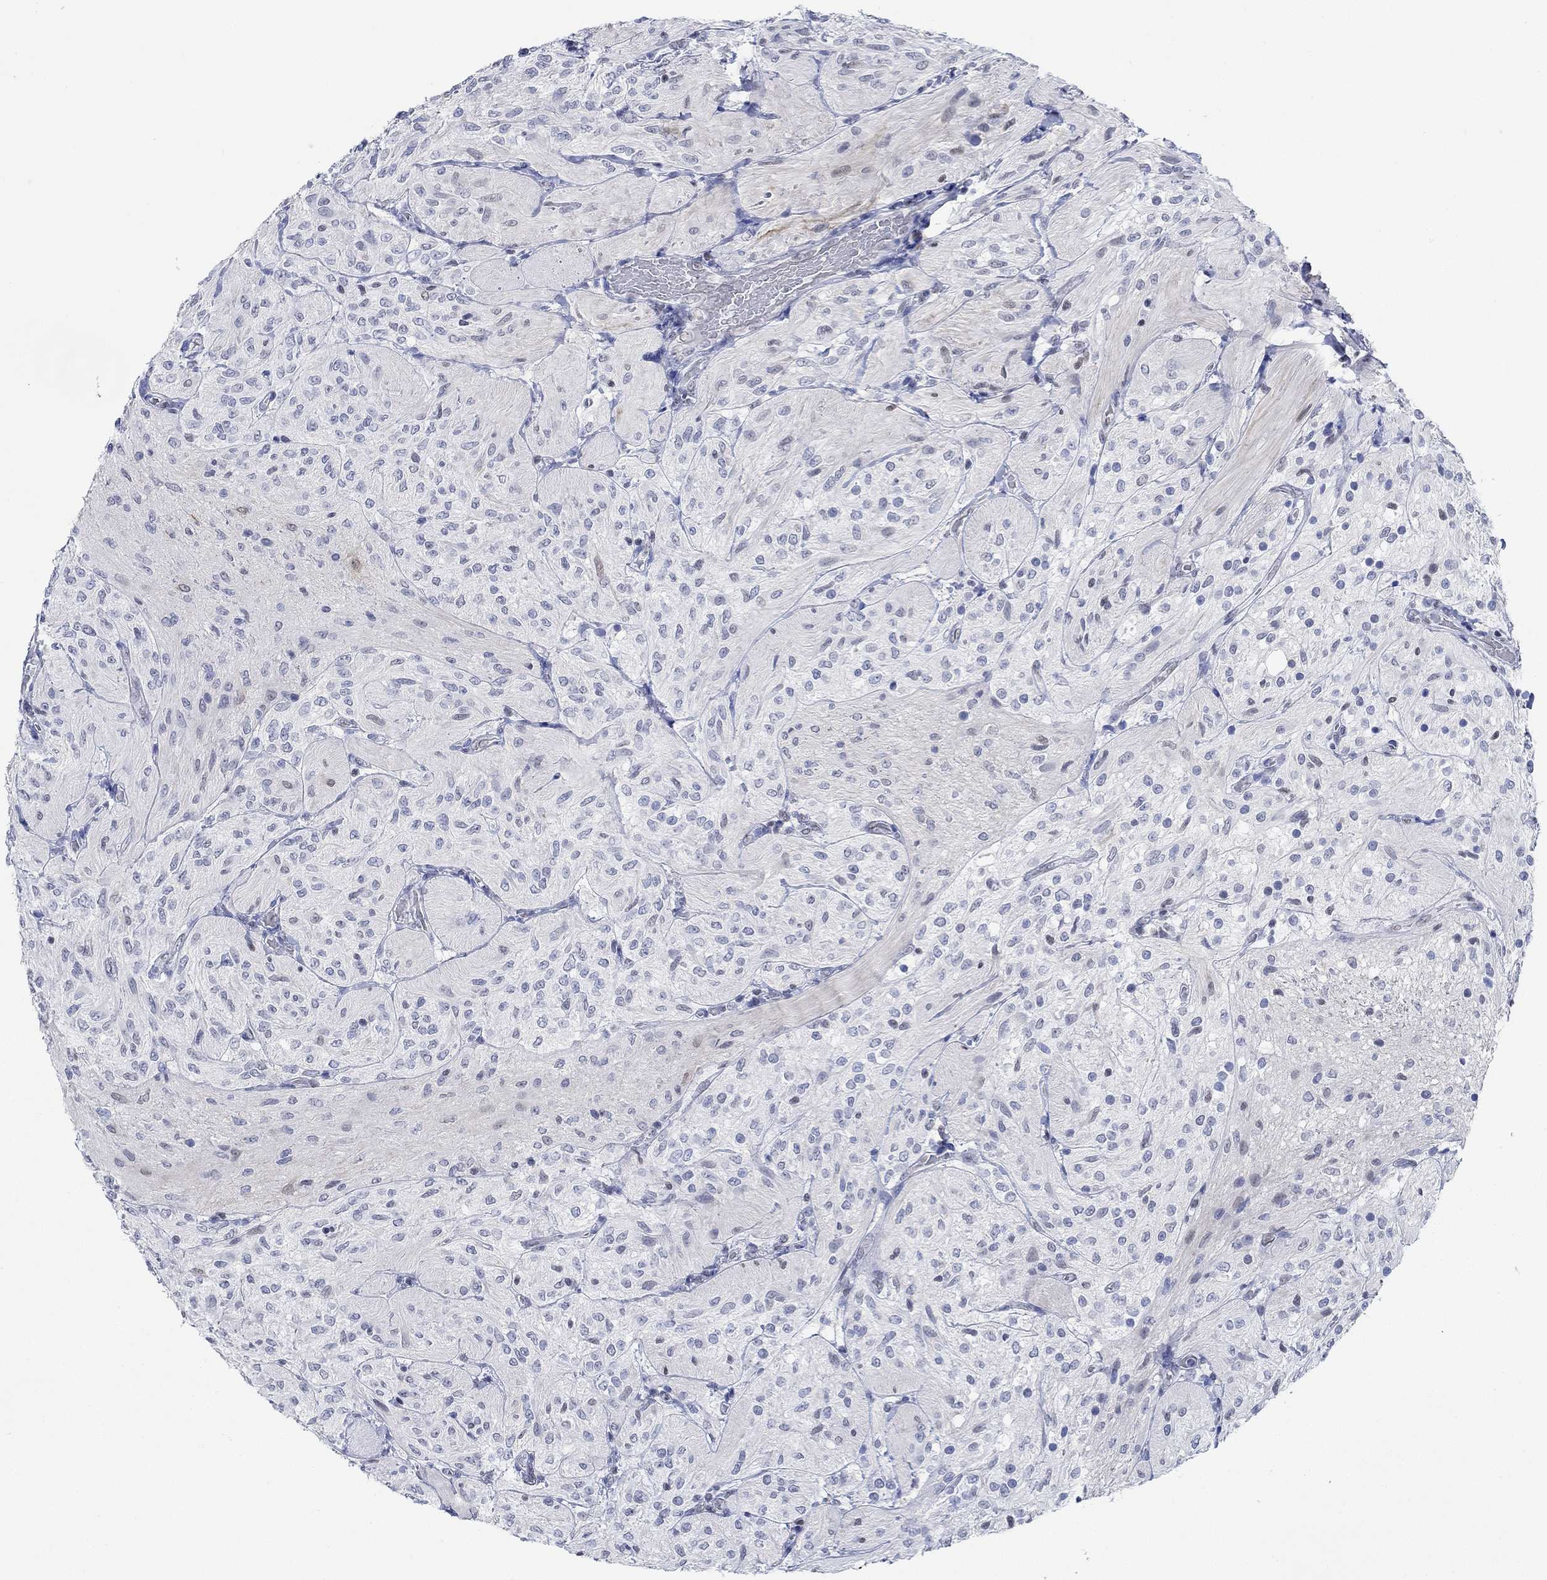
{"staining": {"intensity": "negative", "quantity": "none", "location": "none"}, "tissue": "glioma", "cell_type": "Tumor cells", "image_type": "cancer", "snomed": [{"axis": "morphology", "description": "Glioma, malignant, Low grade"}, {"axis": "topography", "description": "Brain"}], "caption": "Immunohistochemistry photomicrograph of human malignant glioma (low-grade) stained for a protein (brown), which shows no positivity in tumor cells. (DAB immunohistochemistry (IHC) with hematoxylin counter stain).", "gene": "PPP1R17", "patient": {"sex": "male", "age": 3}}